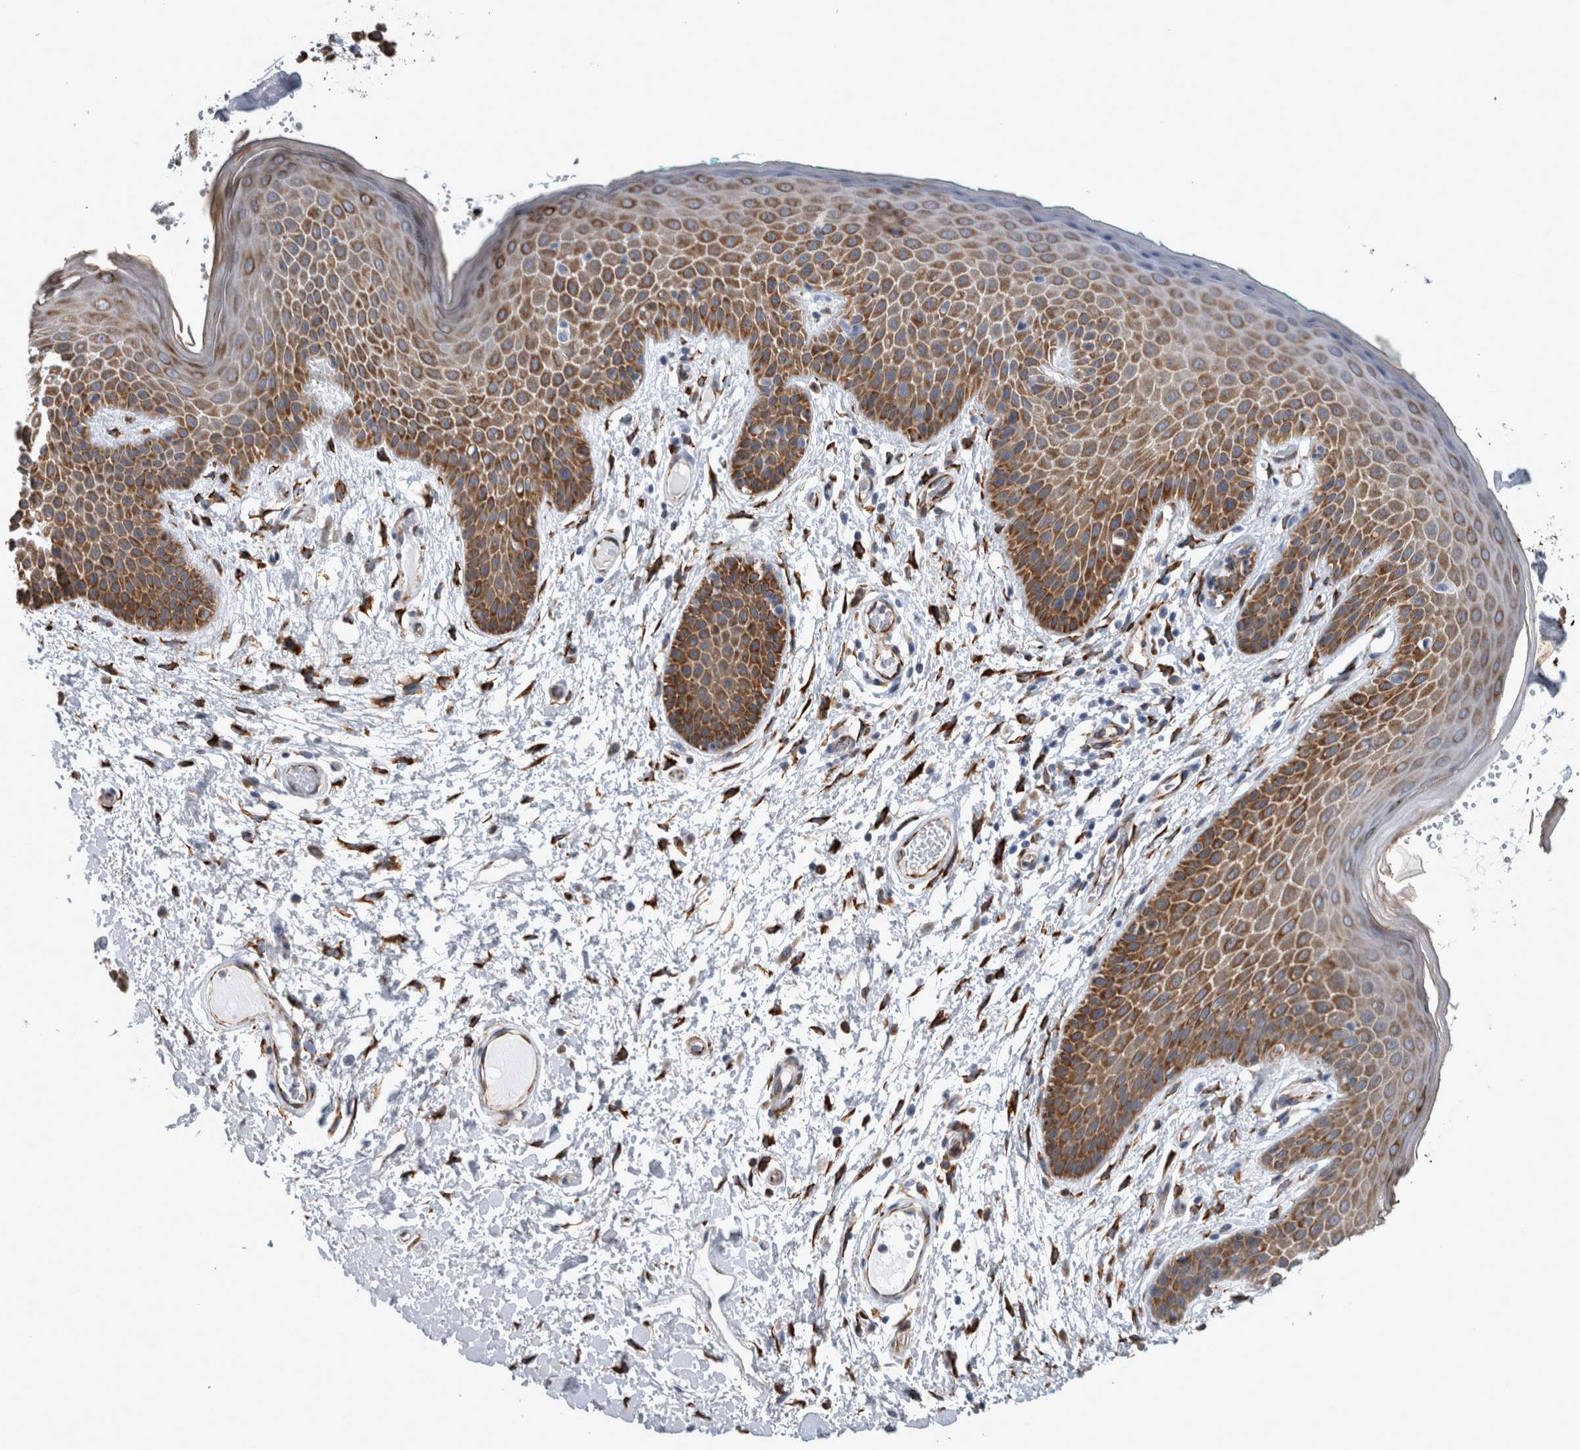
{"staining": {"intensity": "moderate", "quantity": ">75%", "location": "cytoplasmic/membranous"}, "tissue": "skin", "cell_type": "Epidermal cells", "image_type": "normal", "snomed": [{"axis": "morphology", "description": "Normal tissue, NOS"}, {"axis": "topography", "description": "Anal"}], "caption": "Immunohistochemistry (IHC) of benign skin shows medium levels of moderate cytoplasmic/membranous staining in approximately >75% of epidermal cells.", "gene": "FHIP2B", "patient": {"sex": "male", "age": 74}}